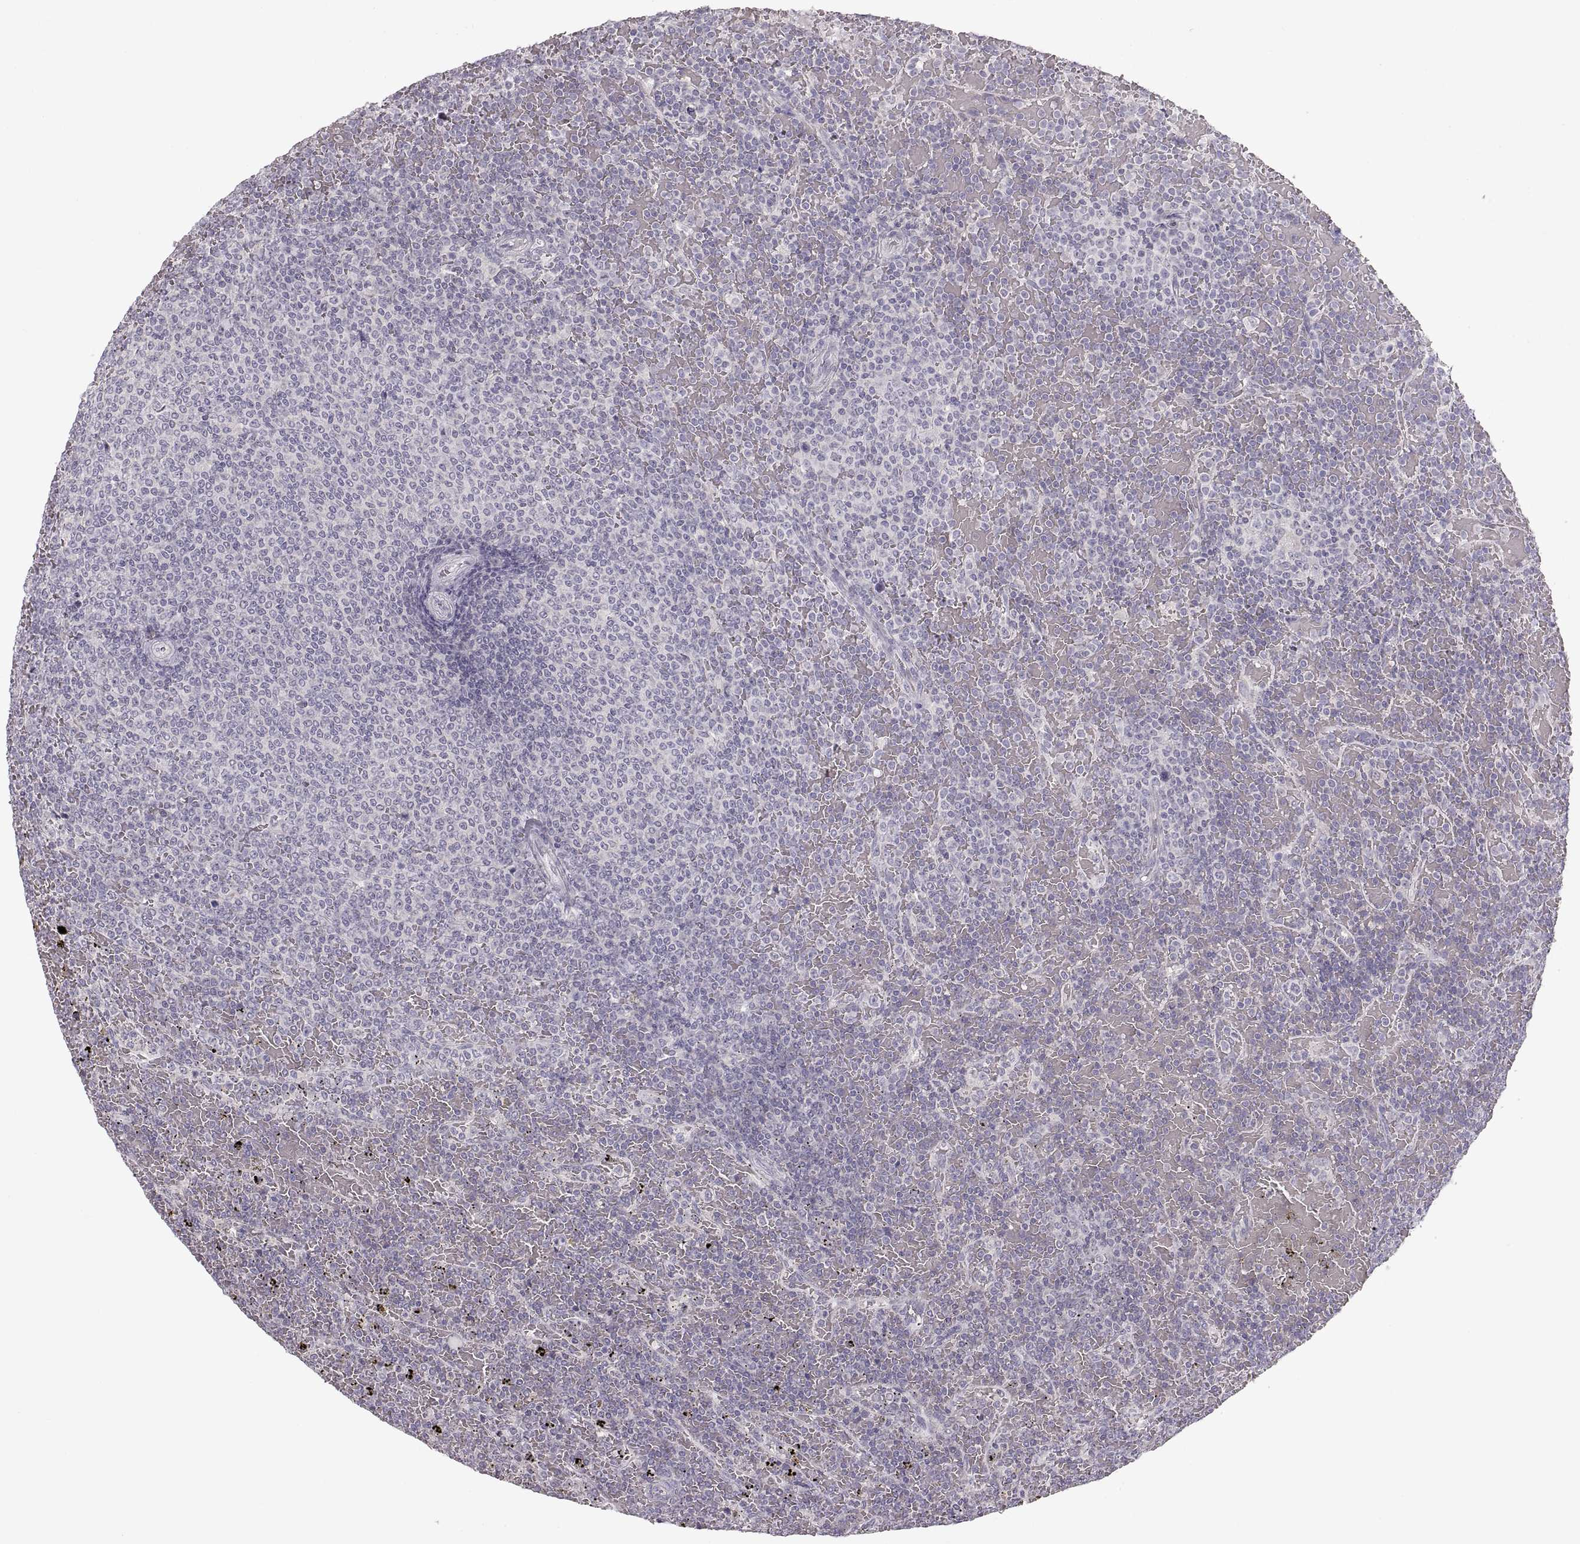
{"staining": {"intensity": "negative", "quantity": "none", "location": "none"}, "tissue": "lymphoma", "cell_type": "Tumor cells", "image_type": "cancer", "snomed": [{"axis": "morphology", "description": "Malignant lymphoma, non-Hodgkin's type, Low grade"}, {"axis": "topography", "description": "Spleen"}], "caption": "Tumor cells show no significant positivity in malignant lymphoma, non-Hodgkin's type (low-grade).", "gene": "PCSK2", "patient": {"sex": "female", "age": 77}}